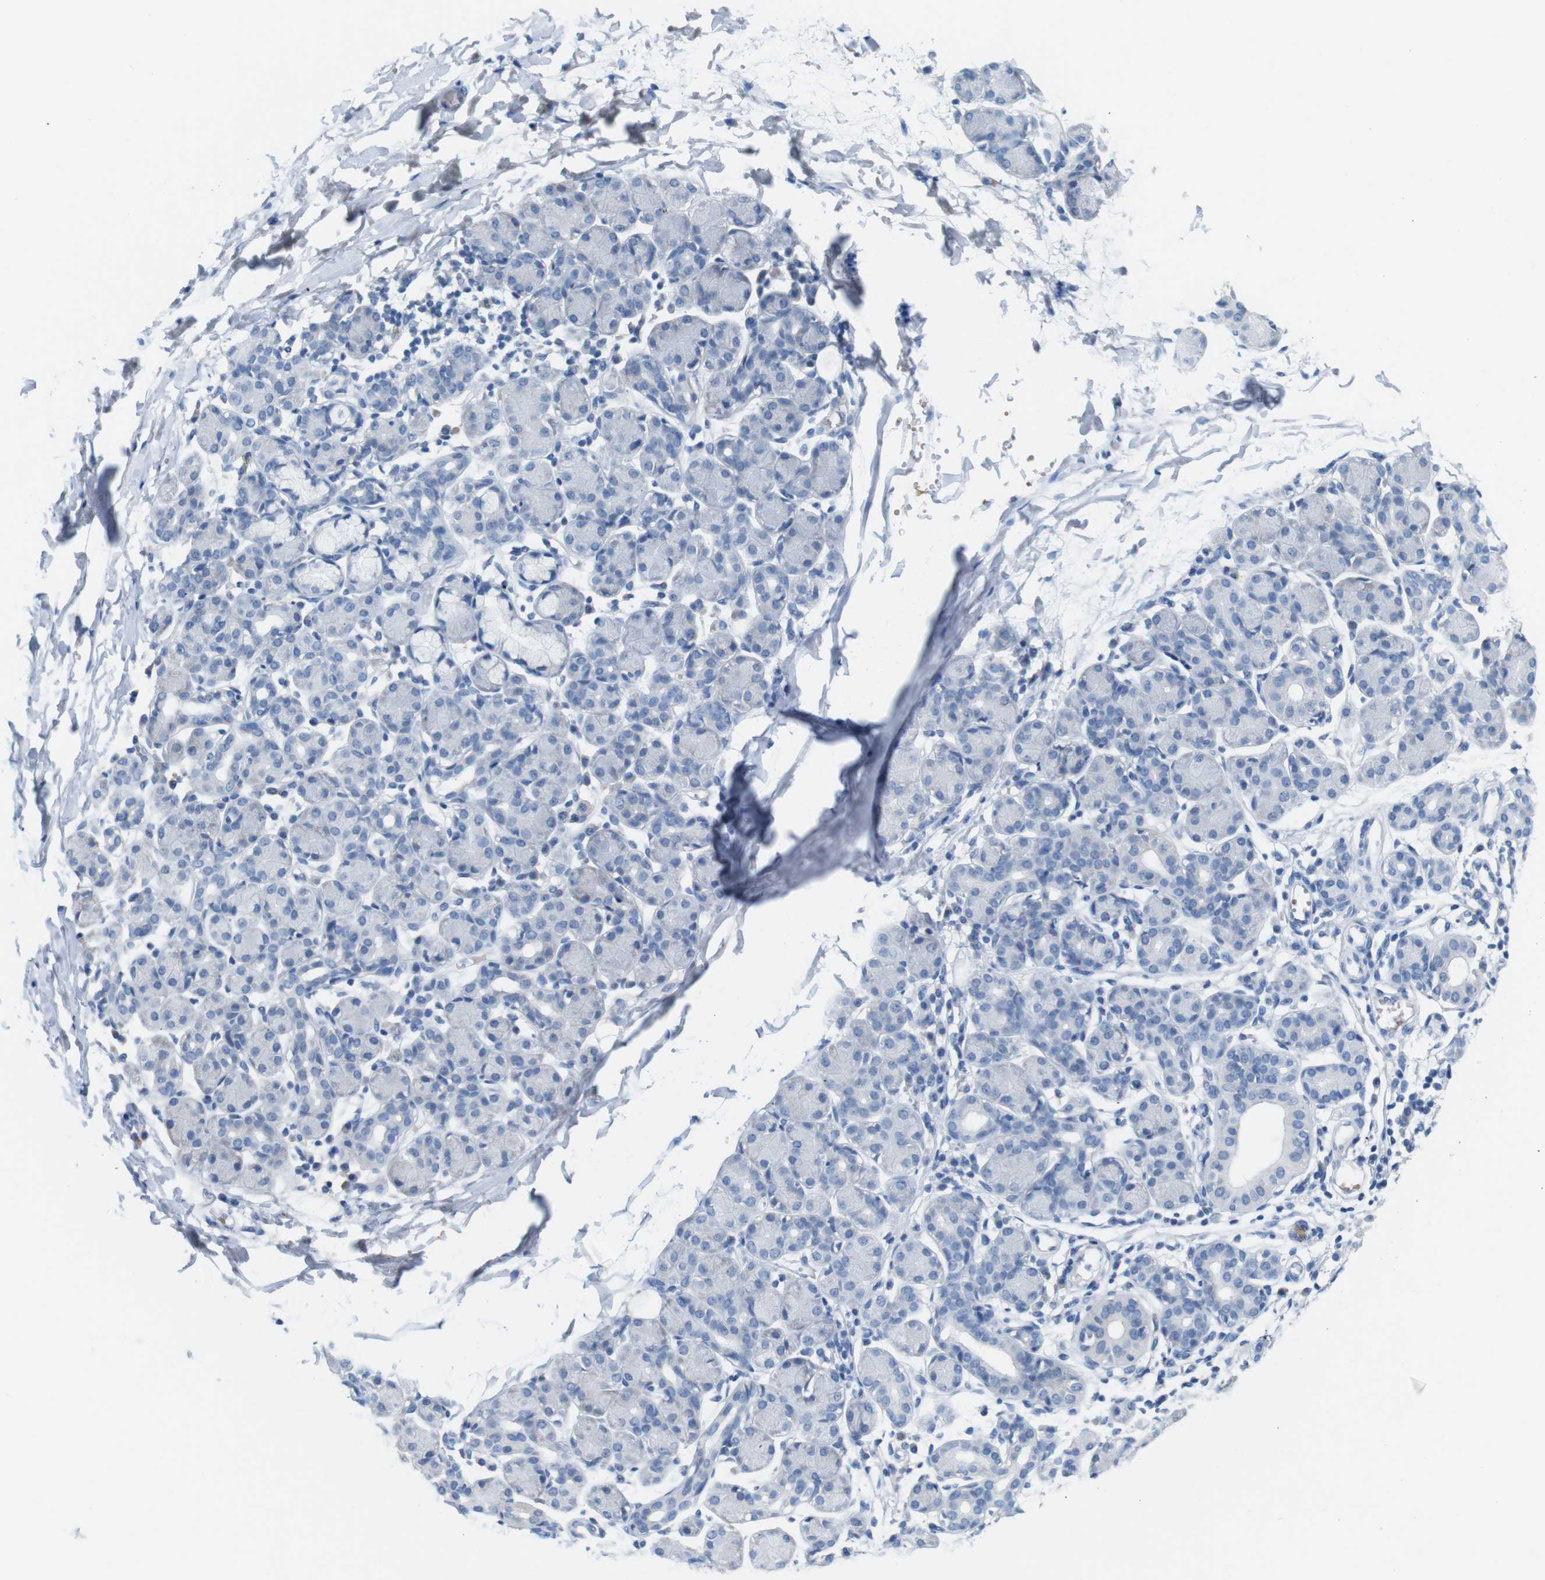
{"staining": {"intensity": "negative", "quantity": "none", "location": "none"}, "tissue": "salivary gland", "cell_type": "Glandular cells", "image_type": "normal", "snomed": [{"axis": "morphology", "description": "Normal tissue, NOS"}, {"axis": "morphology", "description": "Inflammation, NOS"}, {"axis": "topography", "description": "Lymph node"}, {"axis": "topography", "description": "Salivary gland"}], "caption": "Immunohistochemical staining of normal salivary gland reveals no significant positivity in glandular cells. (DAB (3,3'-diaminobenzidine) immunohistochemistry (IHC), high magnification).", "gene": "IGSF8", "patient": {"sex": "male", "age": 3}}